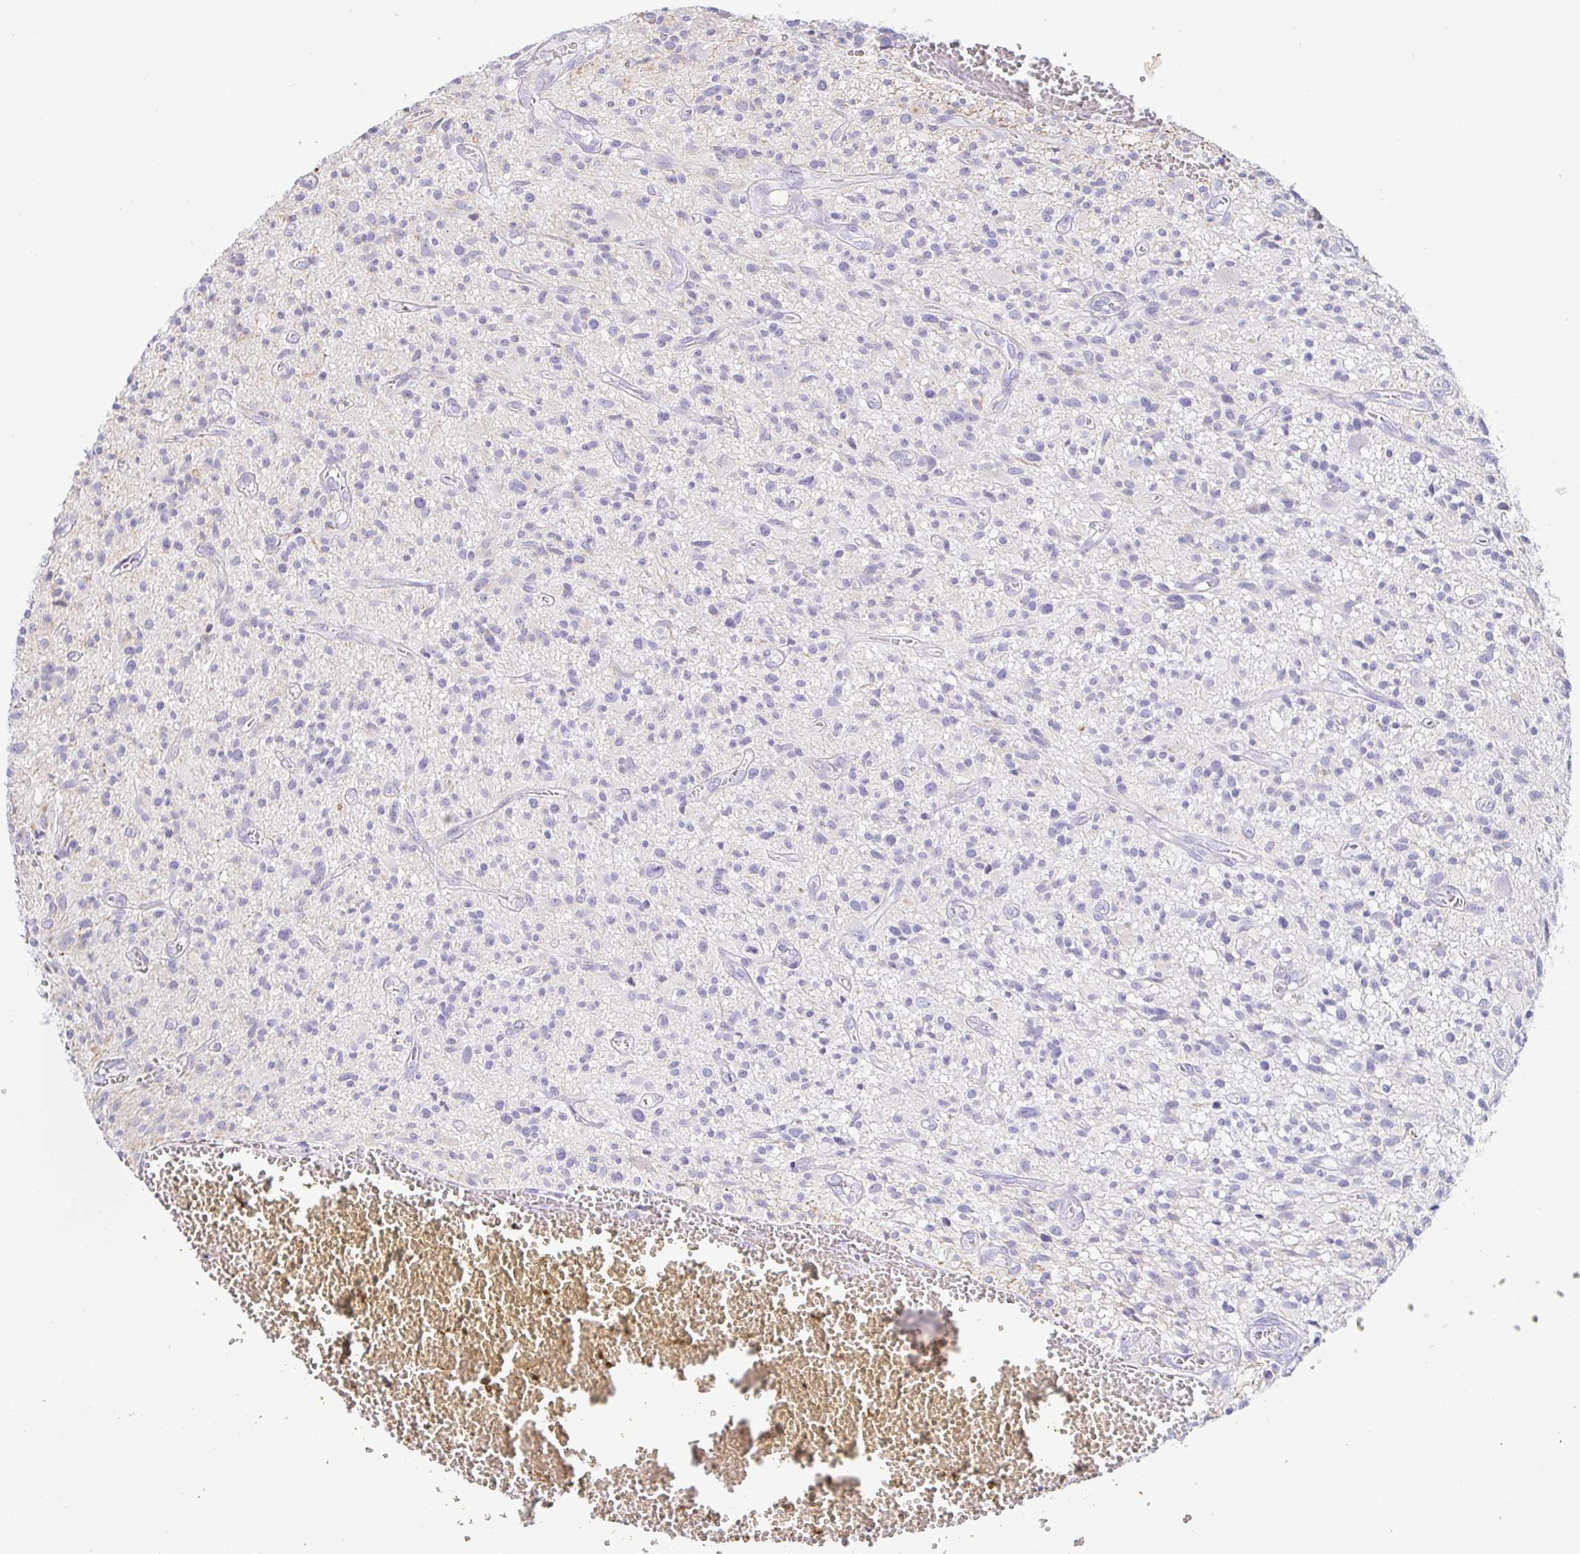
{"staining": {"intensity": "negative", "quantity": "none", "location": "none"}, "tissue": "glioma", "cell_type": "Tumor cells", "image_type": "cancer", "snomed": [{"axis": "morphology", "description": "Glioma, malignant, High grade"}, {"axis": "topography", "description": "Brain"}], "caption": "Tumor cells show no significant expression in malignant high-grade glioma. (DAB (3,3'-diaminobenzidine) immunohistochemistry (IHC) visualized using brightfield microscopy, high magnification).", "gene": "PINLYP", "patient": {"sex": "male", "age": 75}}